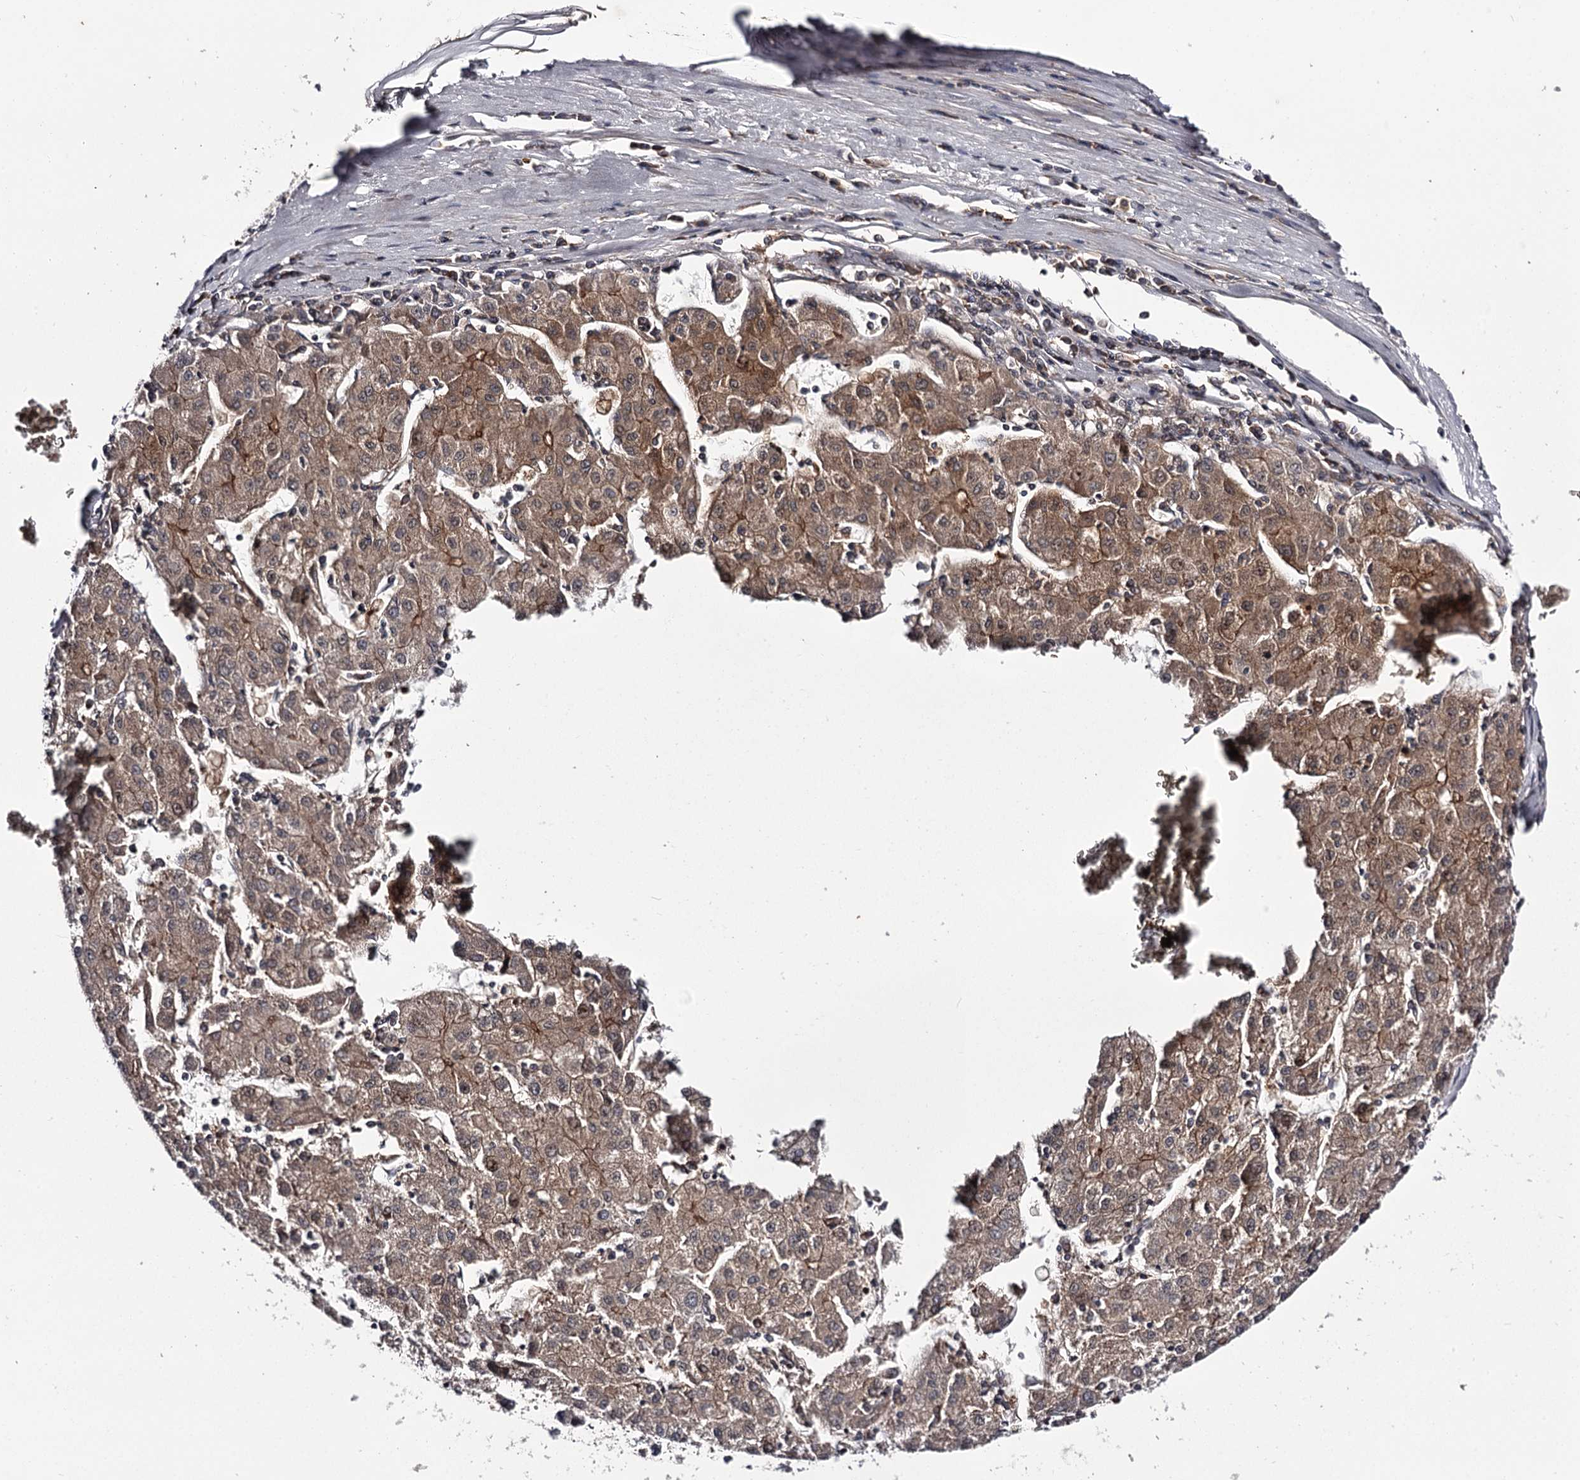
{"staining": {"intensity": "moderate", "quantity": ">75%", "location": "cytoplasmic/membranous"}, "tissue": "liver cancer", "cell_type": "Tumor cells", "image_type": "cancer", "snomed": [{"axis": "morphology", "description": "Carcinoma, Hepatocellular, NOS"}, {"axis": "topography", "description": "Liver"}], "caption": "This is an image of IHC staining of hepatocellular carcinoma (liver), which shows moderate staining in the cytoplasmic/membranous of tumor cells.", "gene": "RASSF6", "patient": {"sex": "male", "age": 72}}